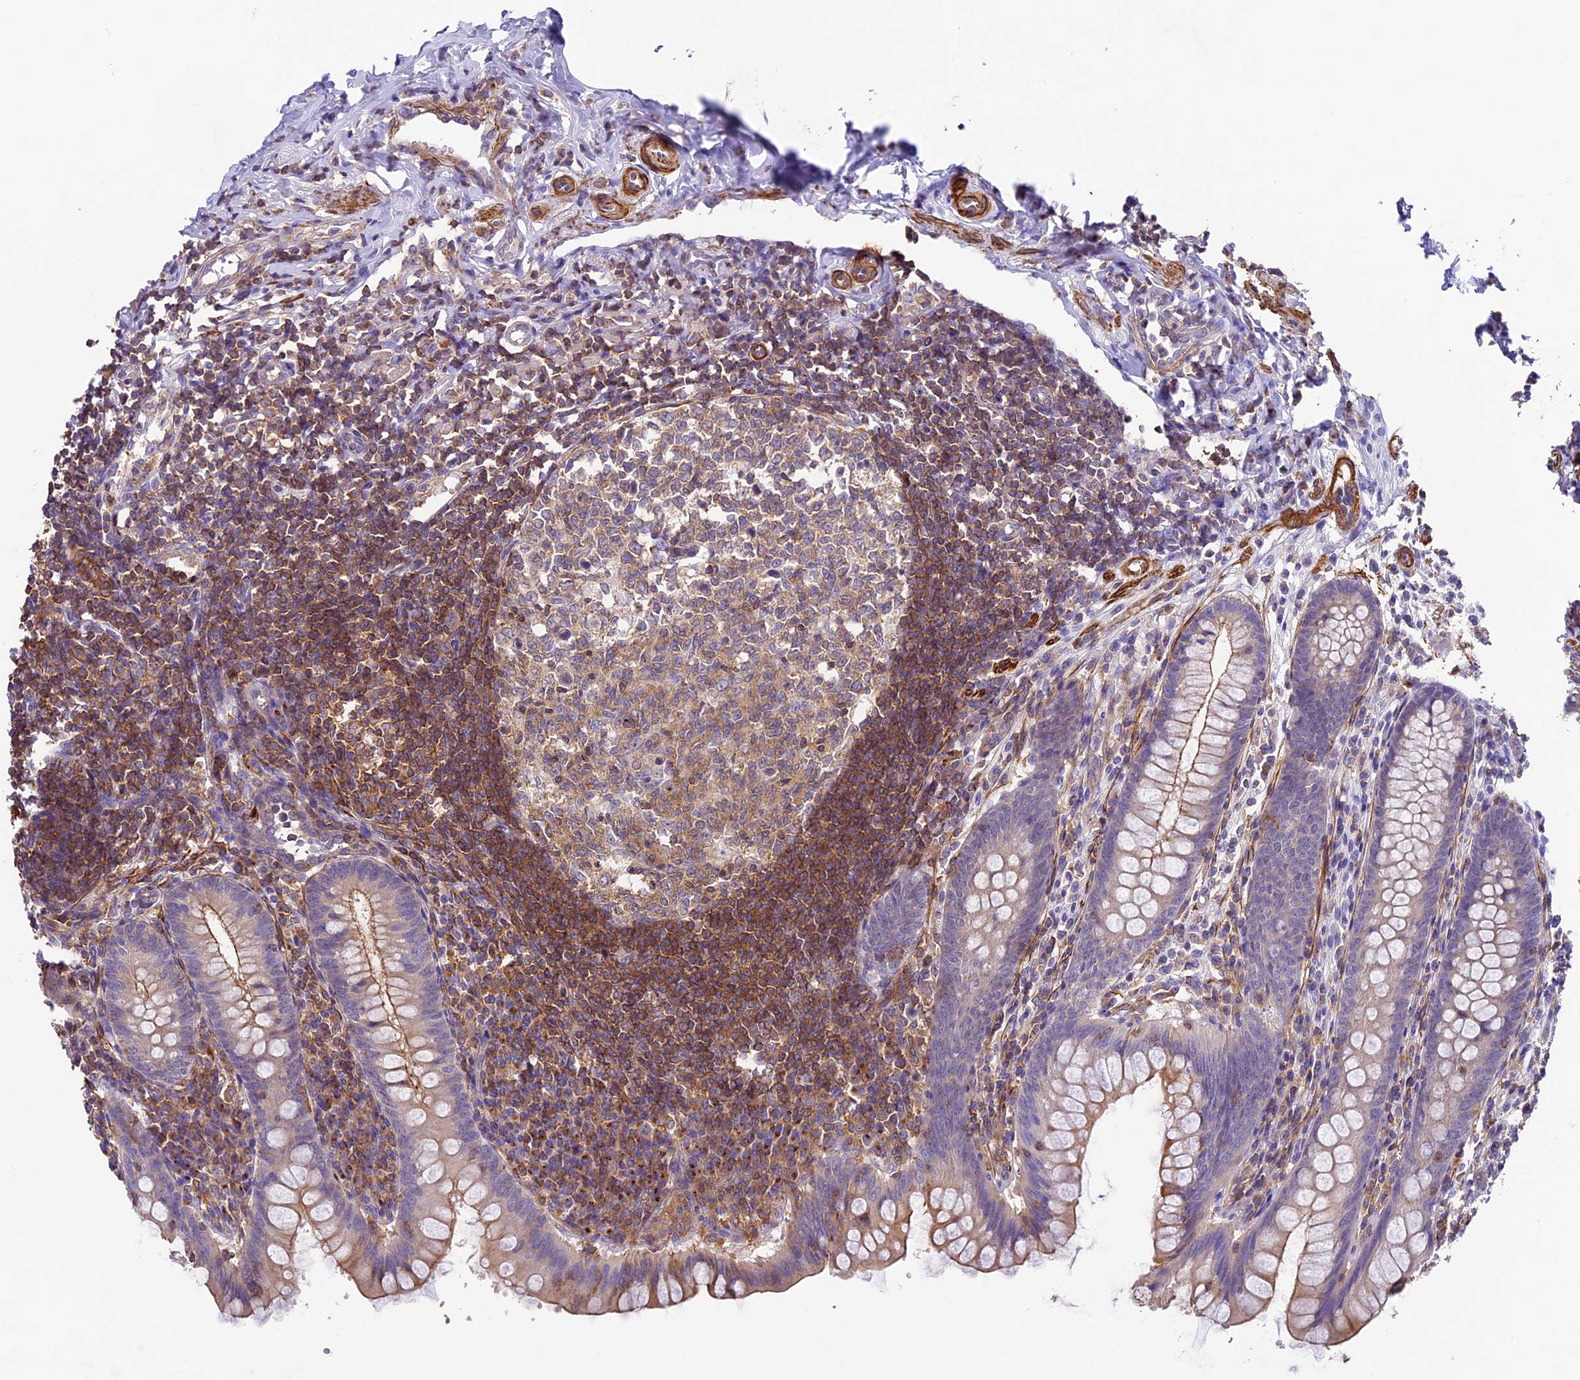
{"staining": {"intensity": "moderate", "quantity": "25%-75%", "location": "cytoplasmic/membranous"}, "tissue": "appendix", "cell_type": "Glandular cells", "image_type": "normal", "snomed": [{"axis": "morphology", "description": "Normal tissue, NOS"}, {"axis": "topography", "description": "Appendix"}], "caption": "Glandular cells display medium levels of moderate cytoplasmic/membranous expression in approximately 25%-75% of cells in normal human appendix.", "gene": "TBC1D1", "patient": {"sex": "female", "age": 33}}